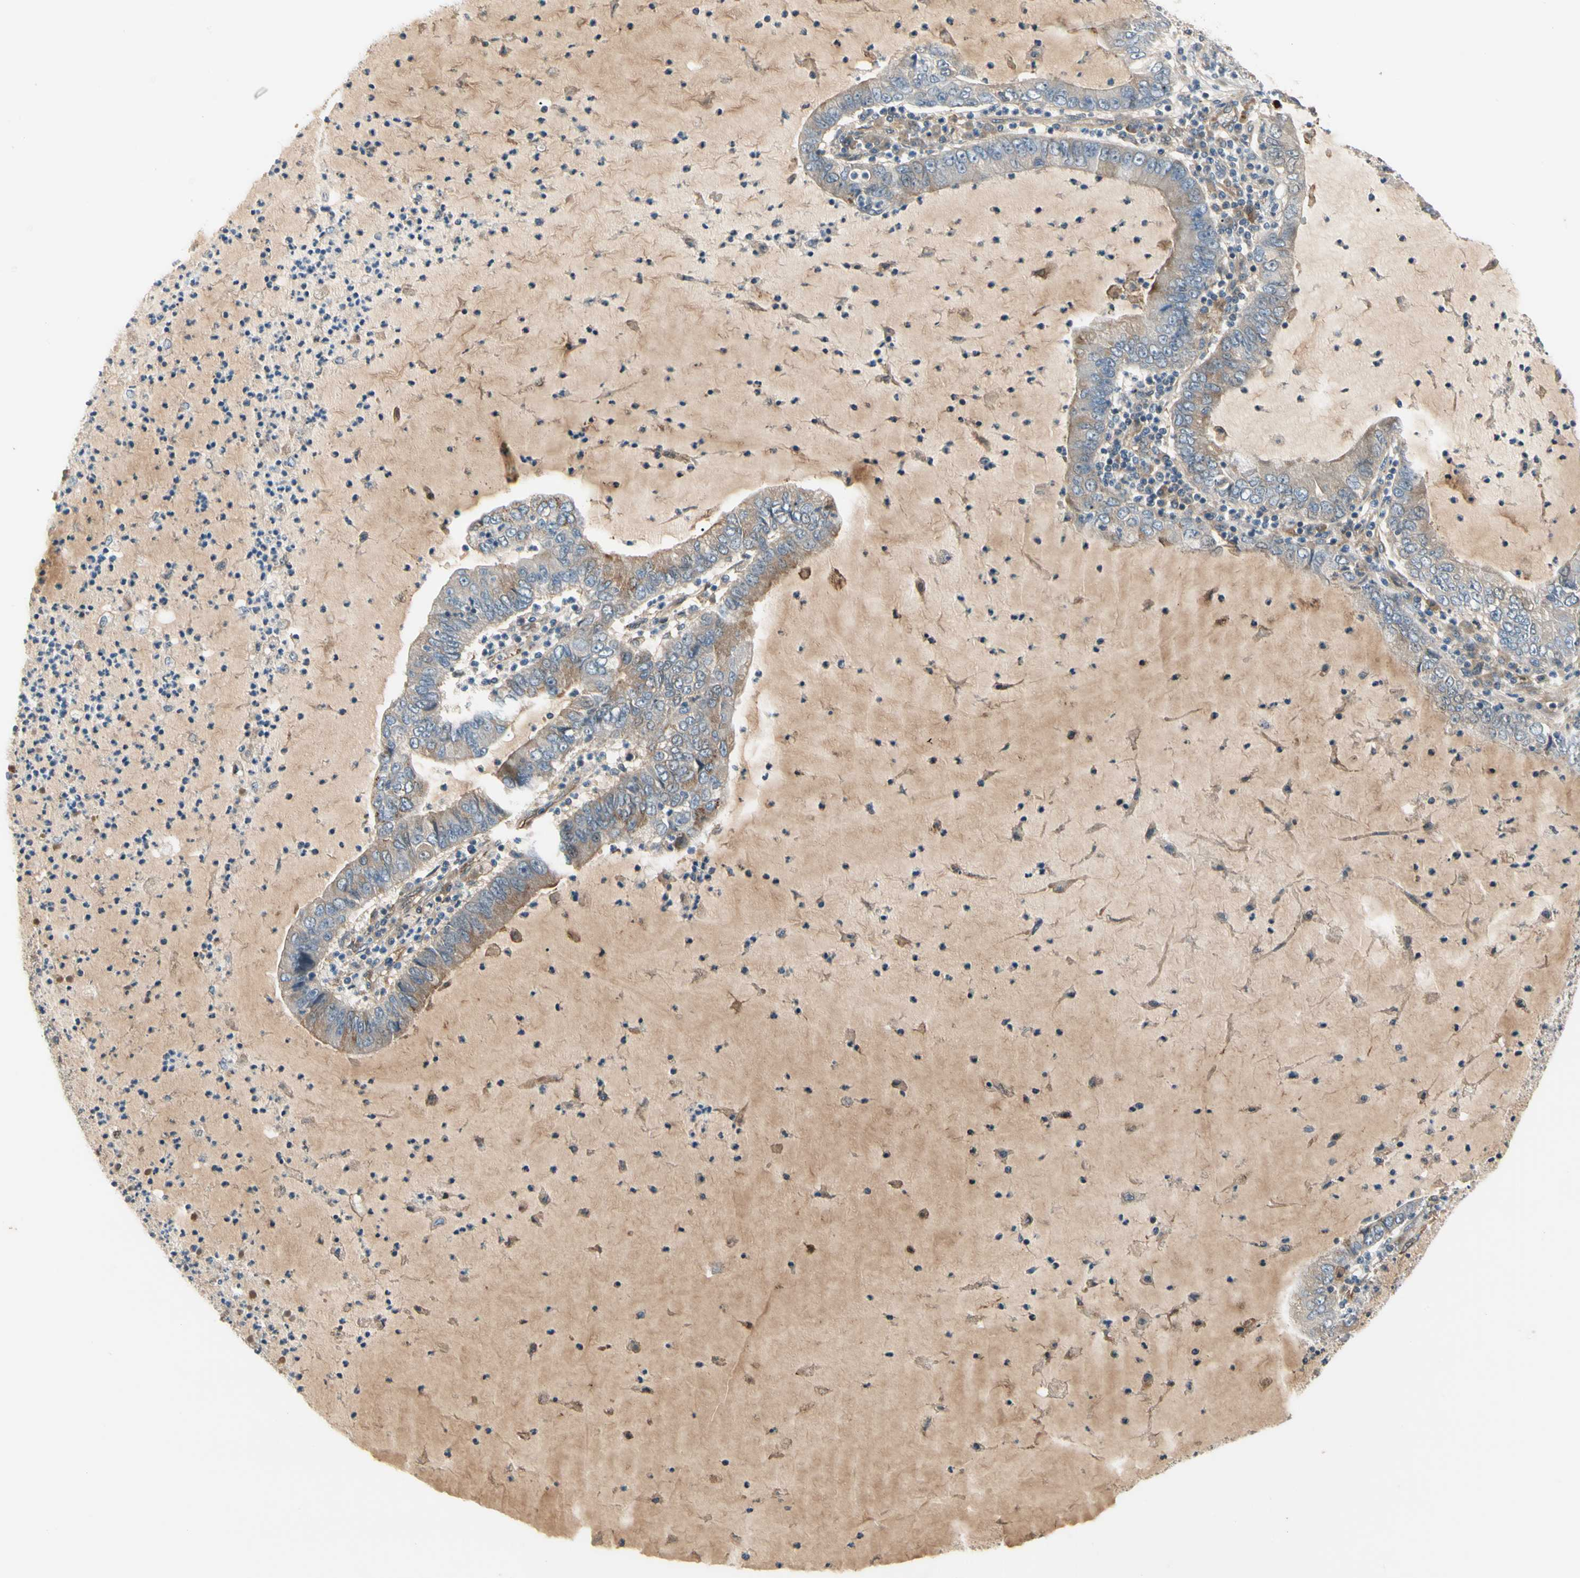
{"staining": {"intensity": "weak", "quantity": ">75%", "location": "cytoplasmic/membranous"}, "tissue": "lung cancer", "cell_type": "Tumor cells", "image_type": "cancer", "snomed": [{"axis": "morphology", "description": "Adenocarcinoma, NOS"}, {"axis": "topography", "description": "Lung"}], "caption": "An immunohistochemistry micrograph of neoplastic tissue is shown. Protein staining in brown highlights weak cytoplasmic/membranous positivity in lung cancer within tumor cells.", "gene": "F2R", "patient": {"sex": "female", "age": 51}}